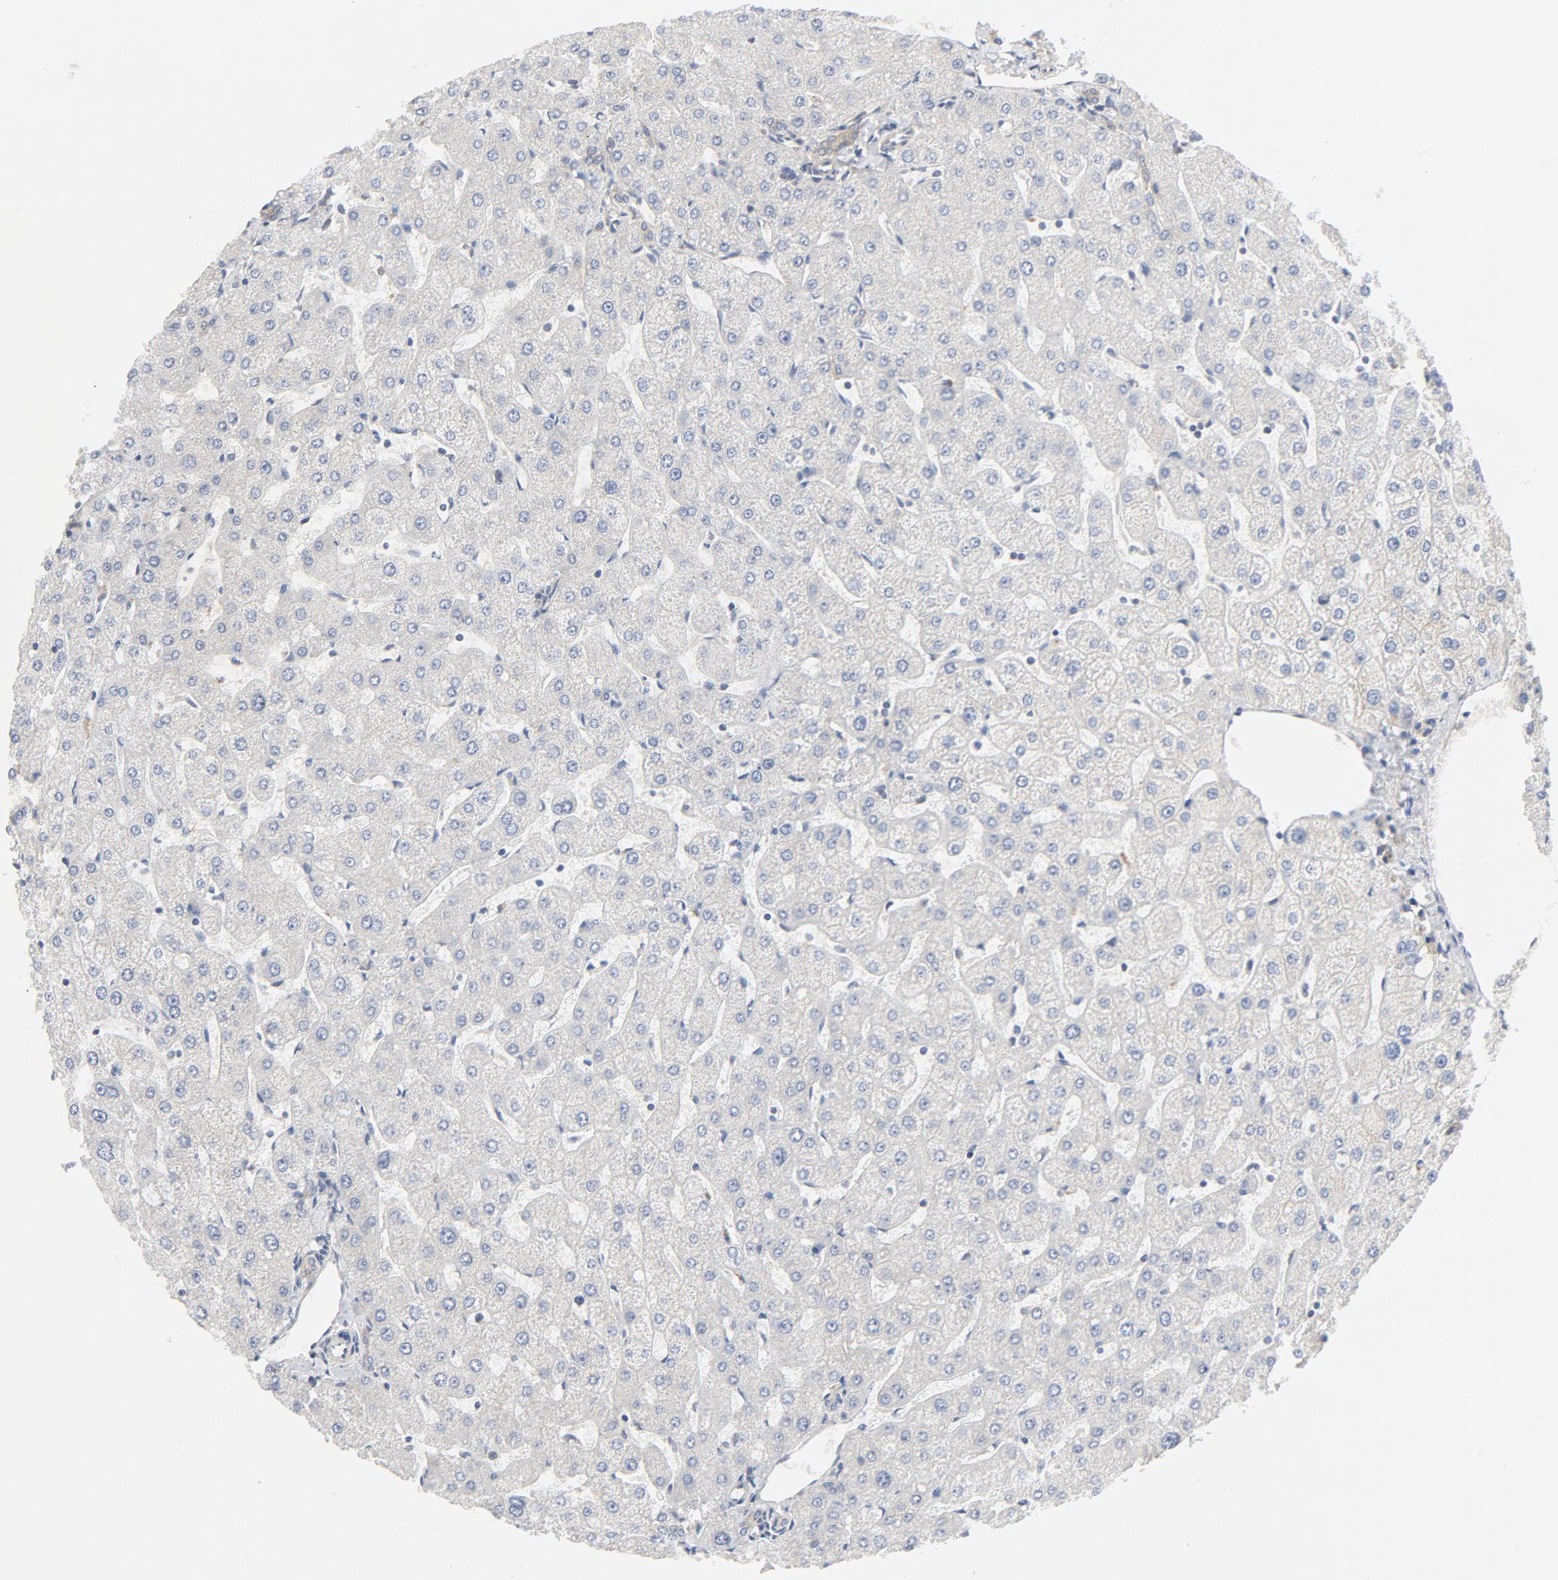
{"staining": {"intensity": "weak", "quantity": ">75%", "location": "cytoplasmic/membranous"}, "tissue": "liver", "cell_type": "Cholangiocytes", "image_type": "normal", "snomed": [{"axis": "morphology", "description": "Normal tissue, NOS"}, {"axis": "topography", "description": "Liver"}], "caption": "Protein staining by immunohistochemistry reveals weak cytoplasmic/membranous staining in approximately >75% of cholangiocytes in normal liver.", "gene": "MAP2K7", "patient": {"sex": "male", "age": 67}}